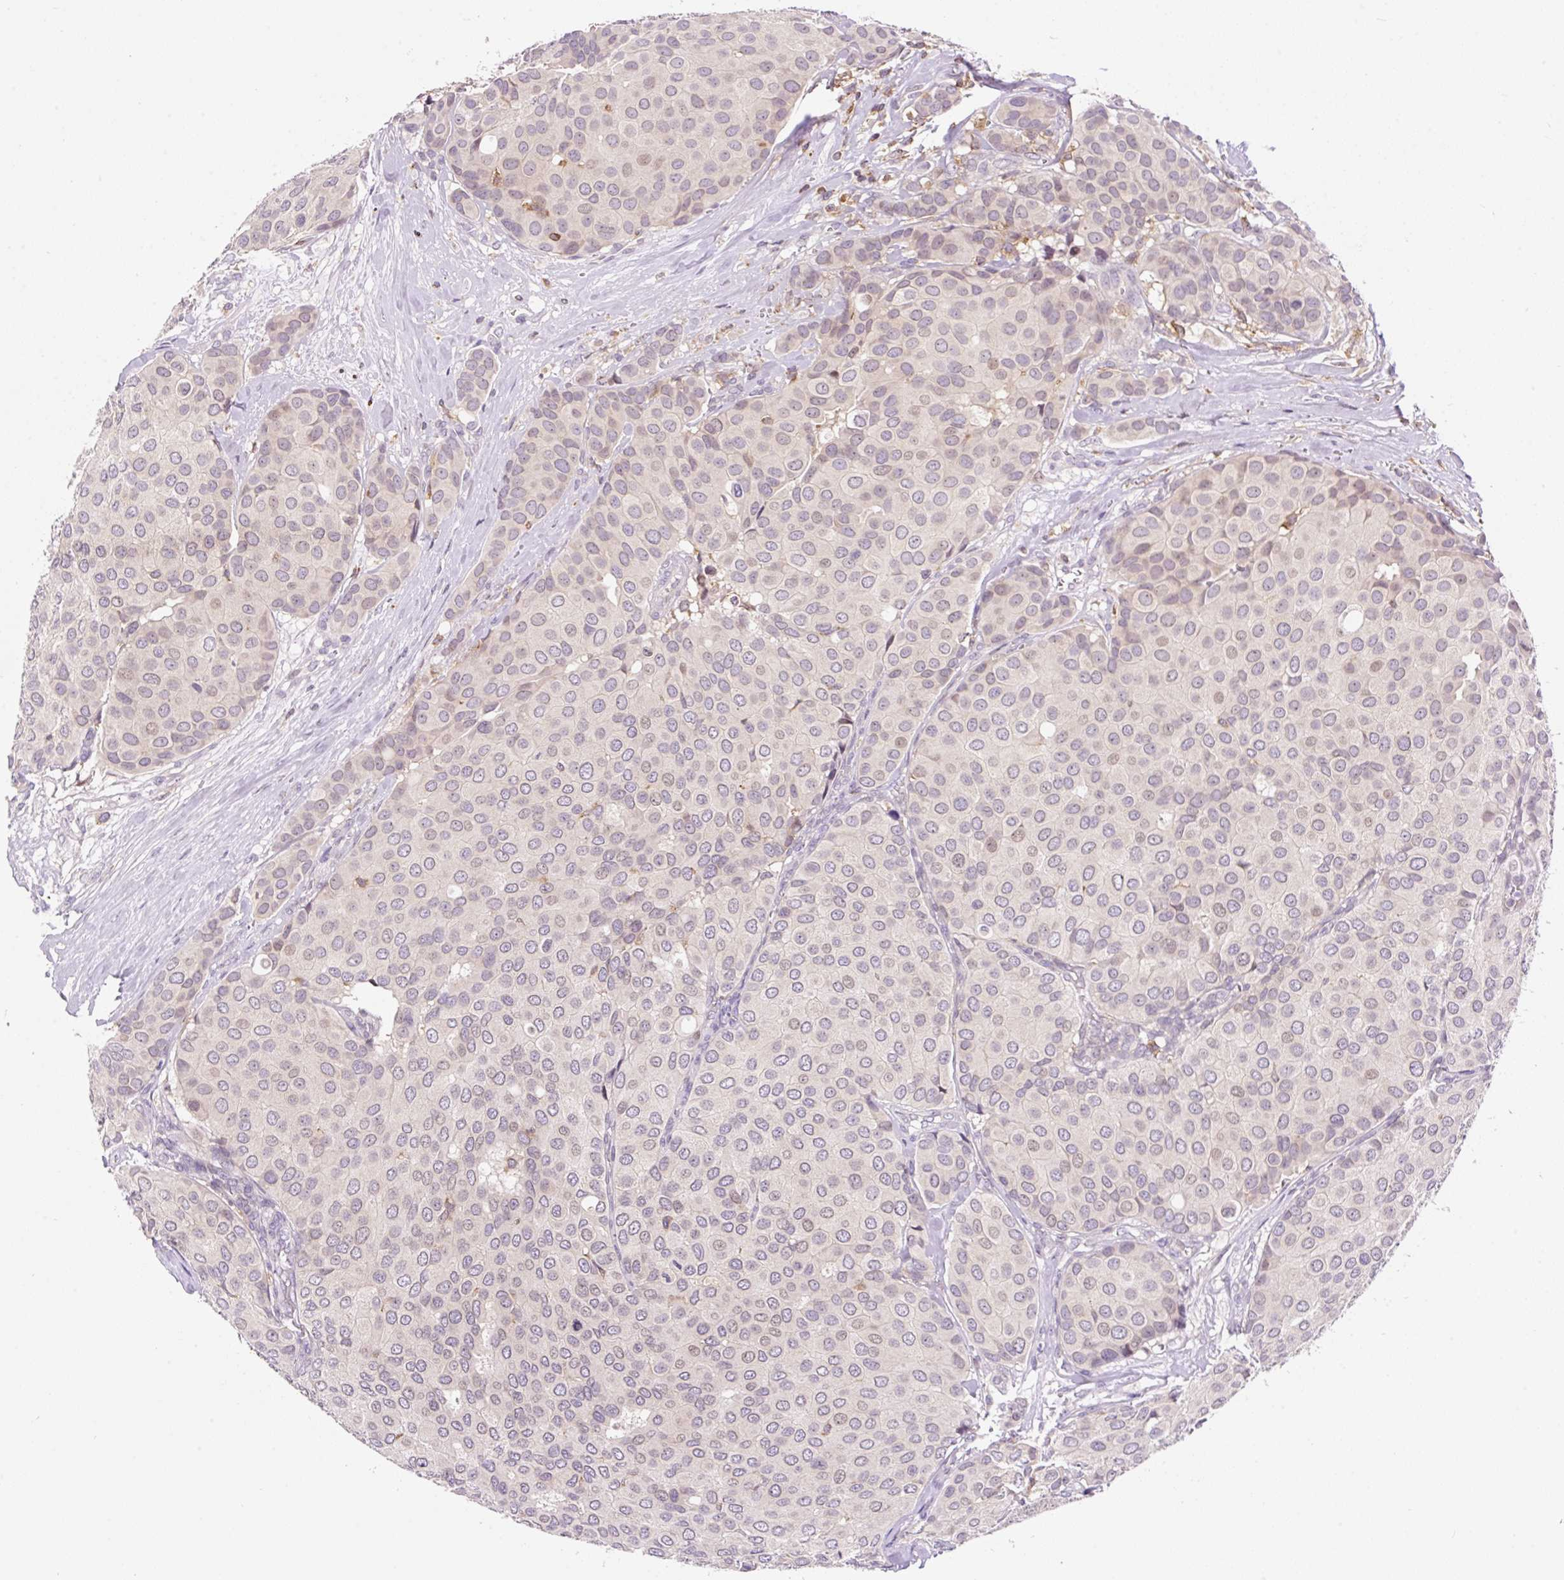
{"staining": {"intensity": "weak", "quantity": "<25%", "location": "nuclear"}, "tissue": "breast cancer", "cell_type": "Tumor cells", "image_type": "cancer", "snomed": [{"axis": "morphology", "description": "Duct carcinoma"}, {"axis": "topography", "description": "Breast"}], "caption": "High magnification brightfield microscopy of breast infiltrating ductal carcinoma stained with DAB (3,3'-diaminobenzidine) (brown) and counterstained with hematoxylin (blue): tumor cells show no significant positivity. (DAB IHC, high magnification).", "gene": "CARD11", "patient": {"sex": "female", "age": 70}}